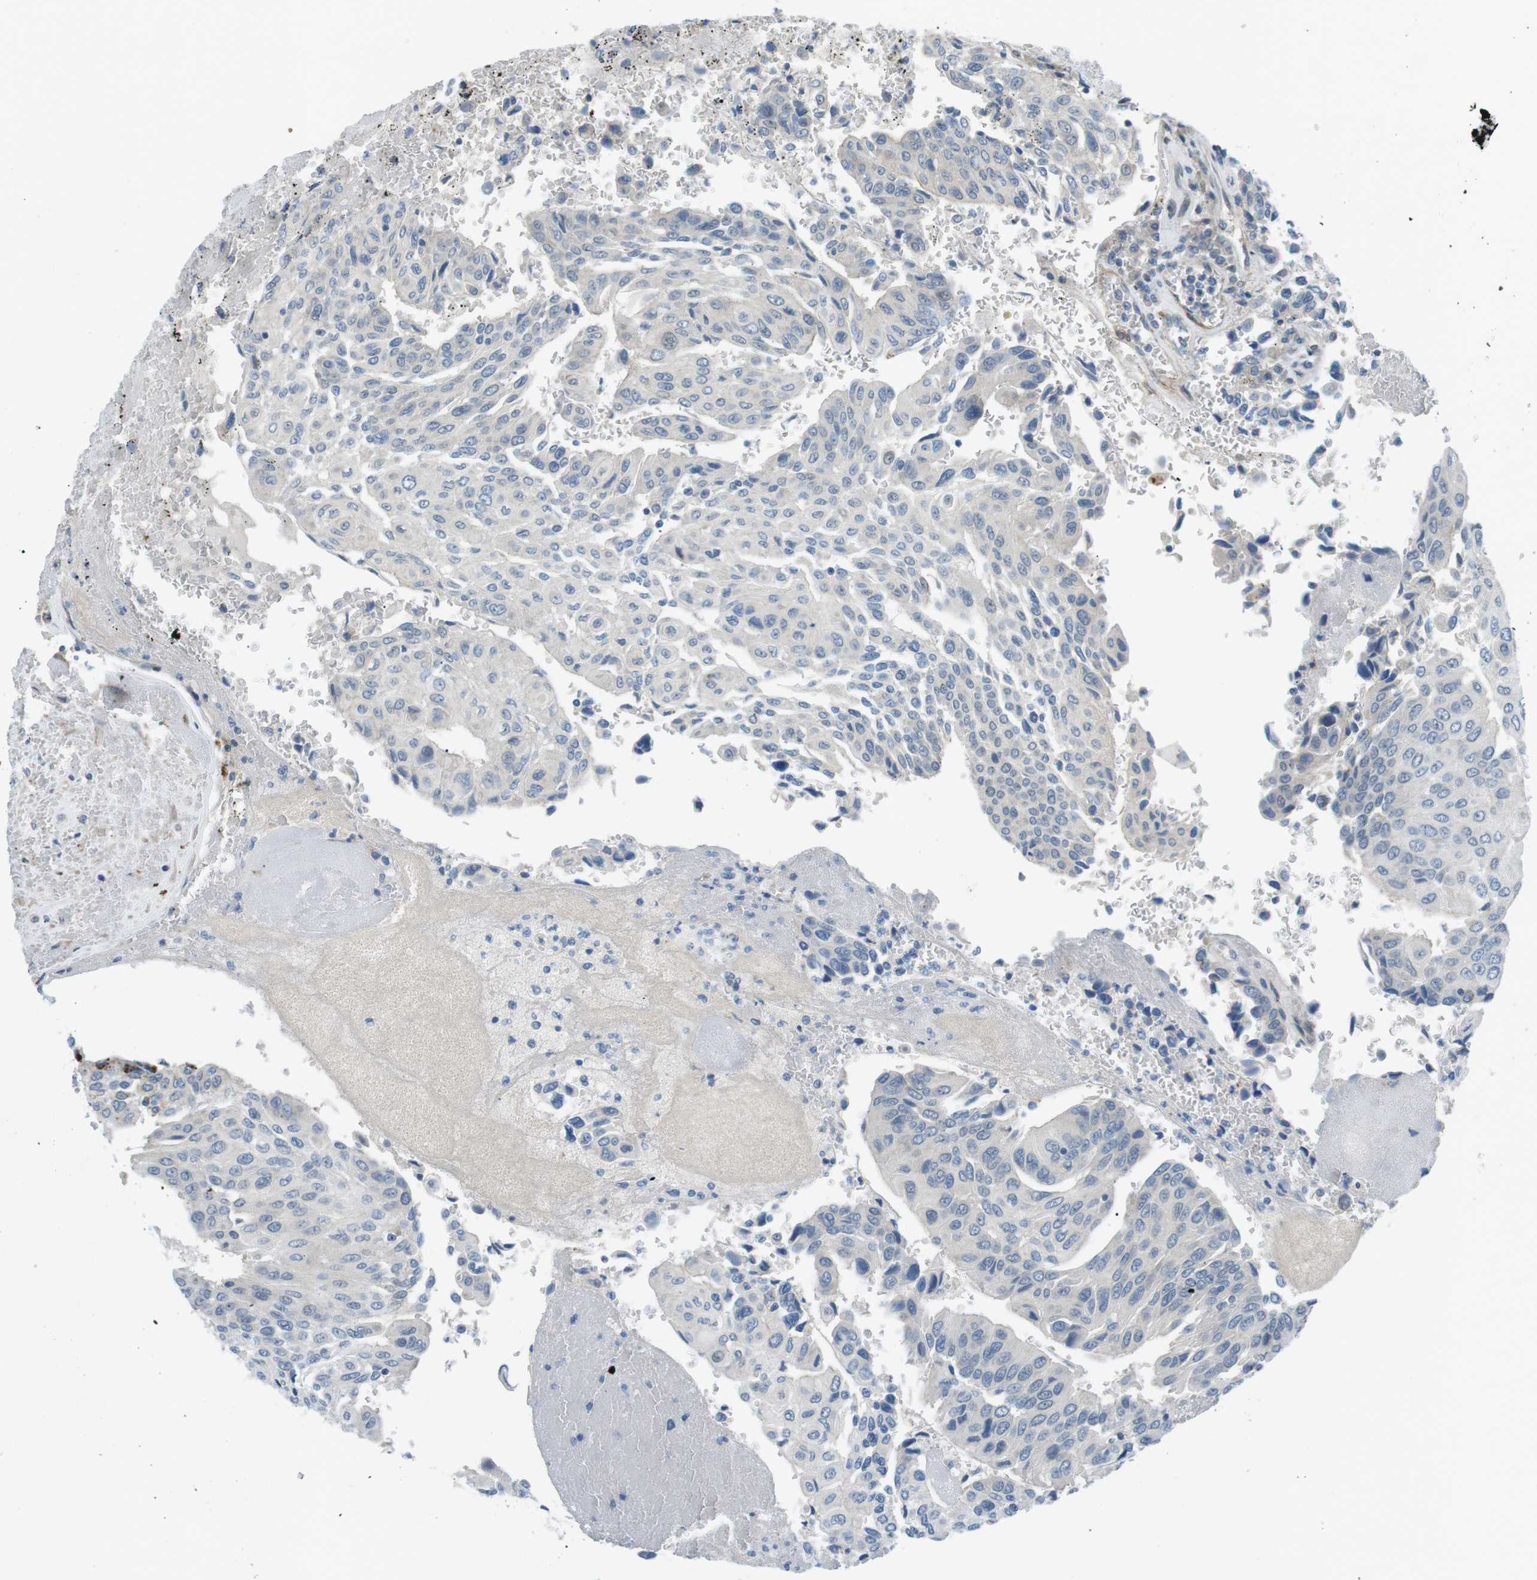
{"staining": {"intensity": "negative", "quantity": "none", "location": "none"}, "tissue": "urothelial cancer", "cell_type": "Tumor cells", "image_type": "cancer", "snomed": [{"axis": "morphology", "description": "Urothelial carcinoma, High grade"}, {"axis": "topography", "description": "Urinary bladder"}], "caption": "IHC micrograph of neoplastic tissue: high-grade urothelial carcinoma stained with DAB reveals no significant protein staining in tumor cells. Nuclei are stained in blue.", "gene": "KANK2", "patient": {"sex": "male", "age": 66}}